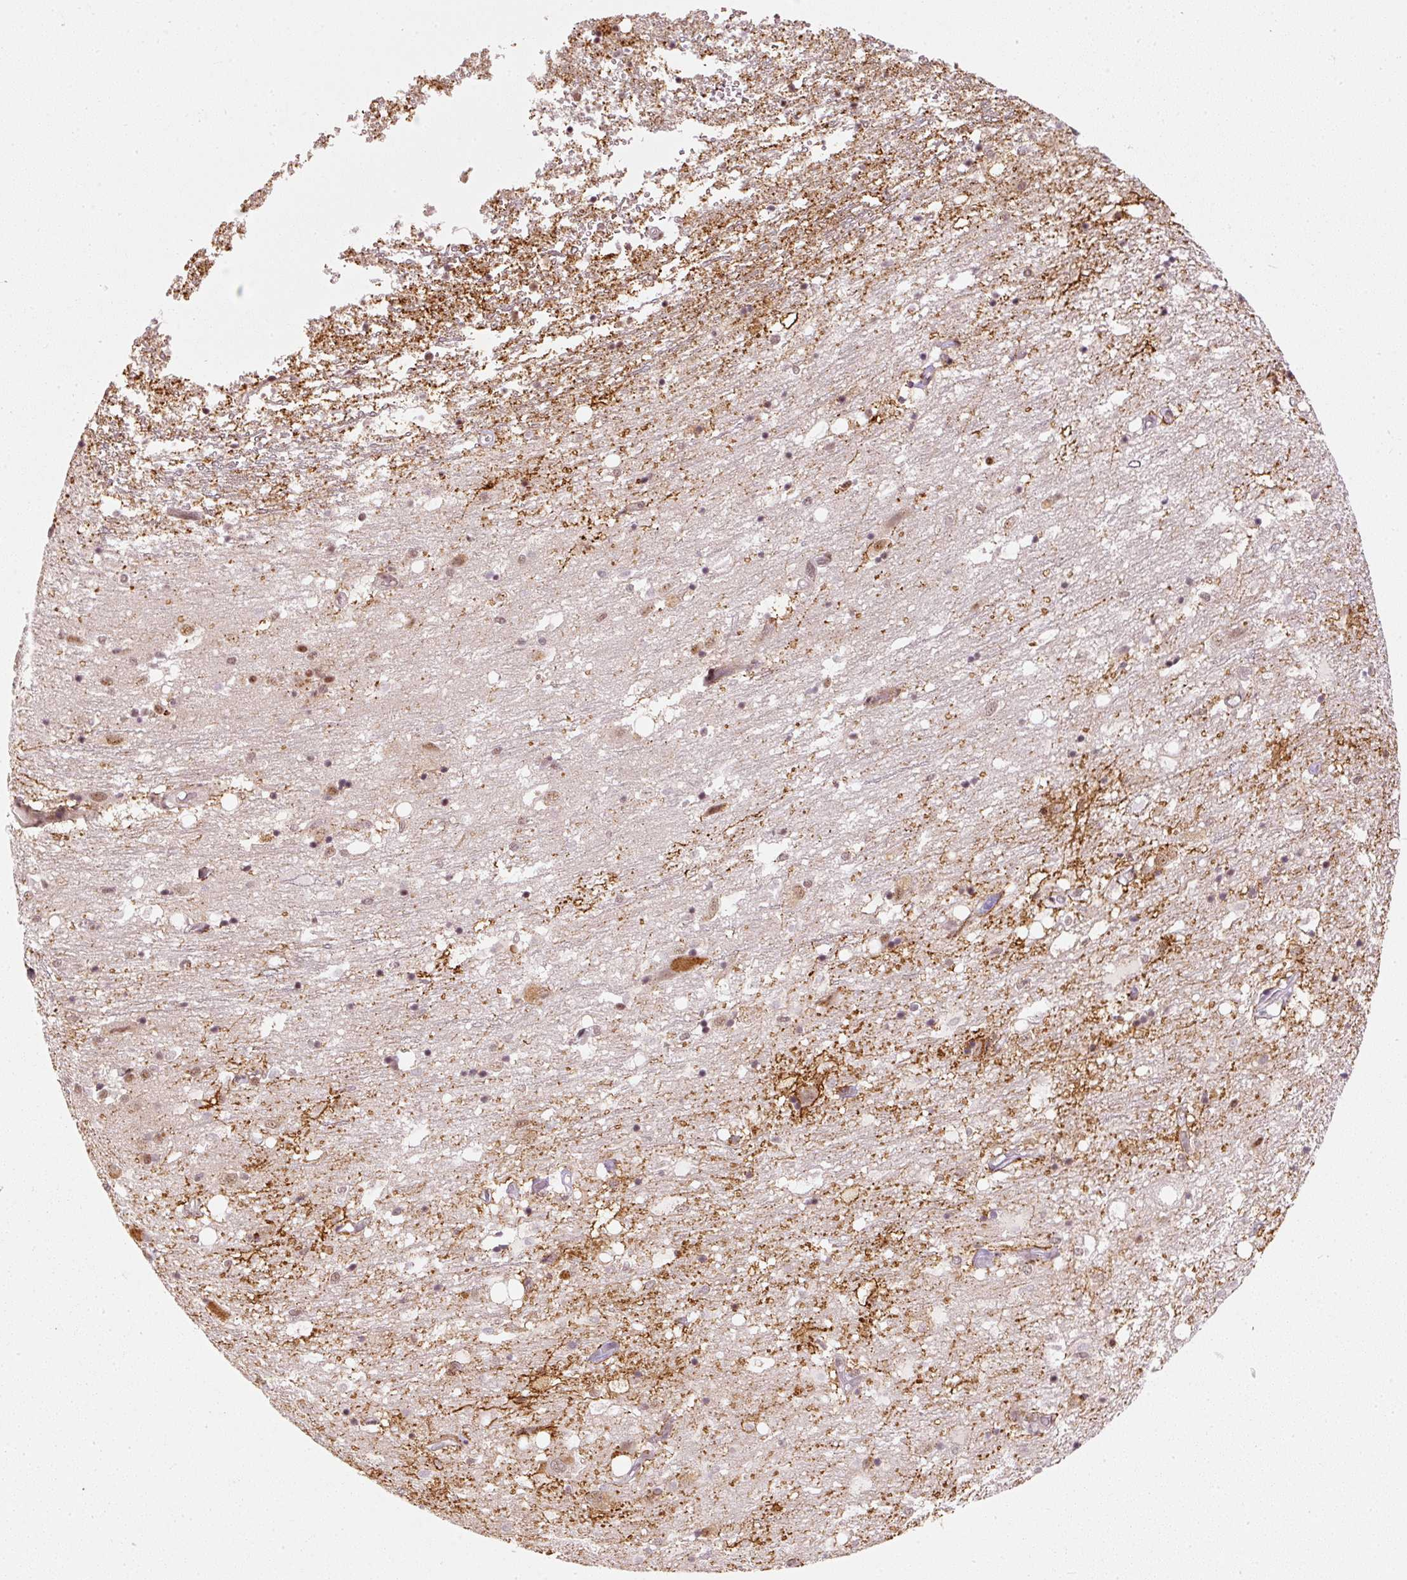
{"staining": {"intensity": "moderate", "quantity": "<25%", "location": "nuclear"}, "tissue": "caudate", "cell_type": "Glial cells", "image_type": "normal", "snomed": [{"axis": "morphology", "description": "Normal tissue, NOS"}, {"axis": "topography", "description": "Lateral ventricle wall"}], "caption": "Immunohistochemistry staining of unremarkable caudate, which demonstrates low levels of moderate nuclear staining in approximately <25% of glial cells indicating moderate nuclear protein staining. The staining was performed using DAB (3,3'-diaminobenzidine) (brown) for protein detection and nuclei were counterstained in hematoxylin (blue).", "gene": "THOC6", "patient": {"sex": "male", "age": 58}}